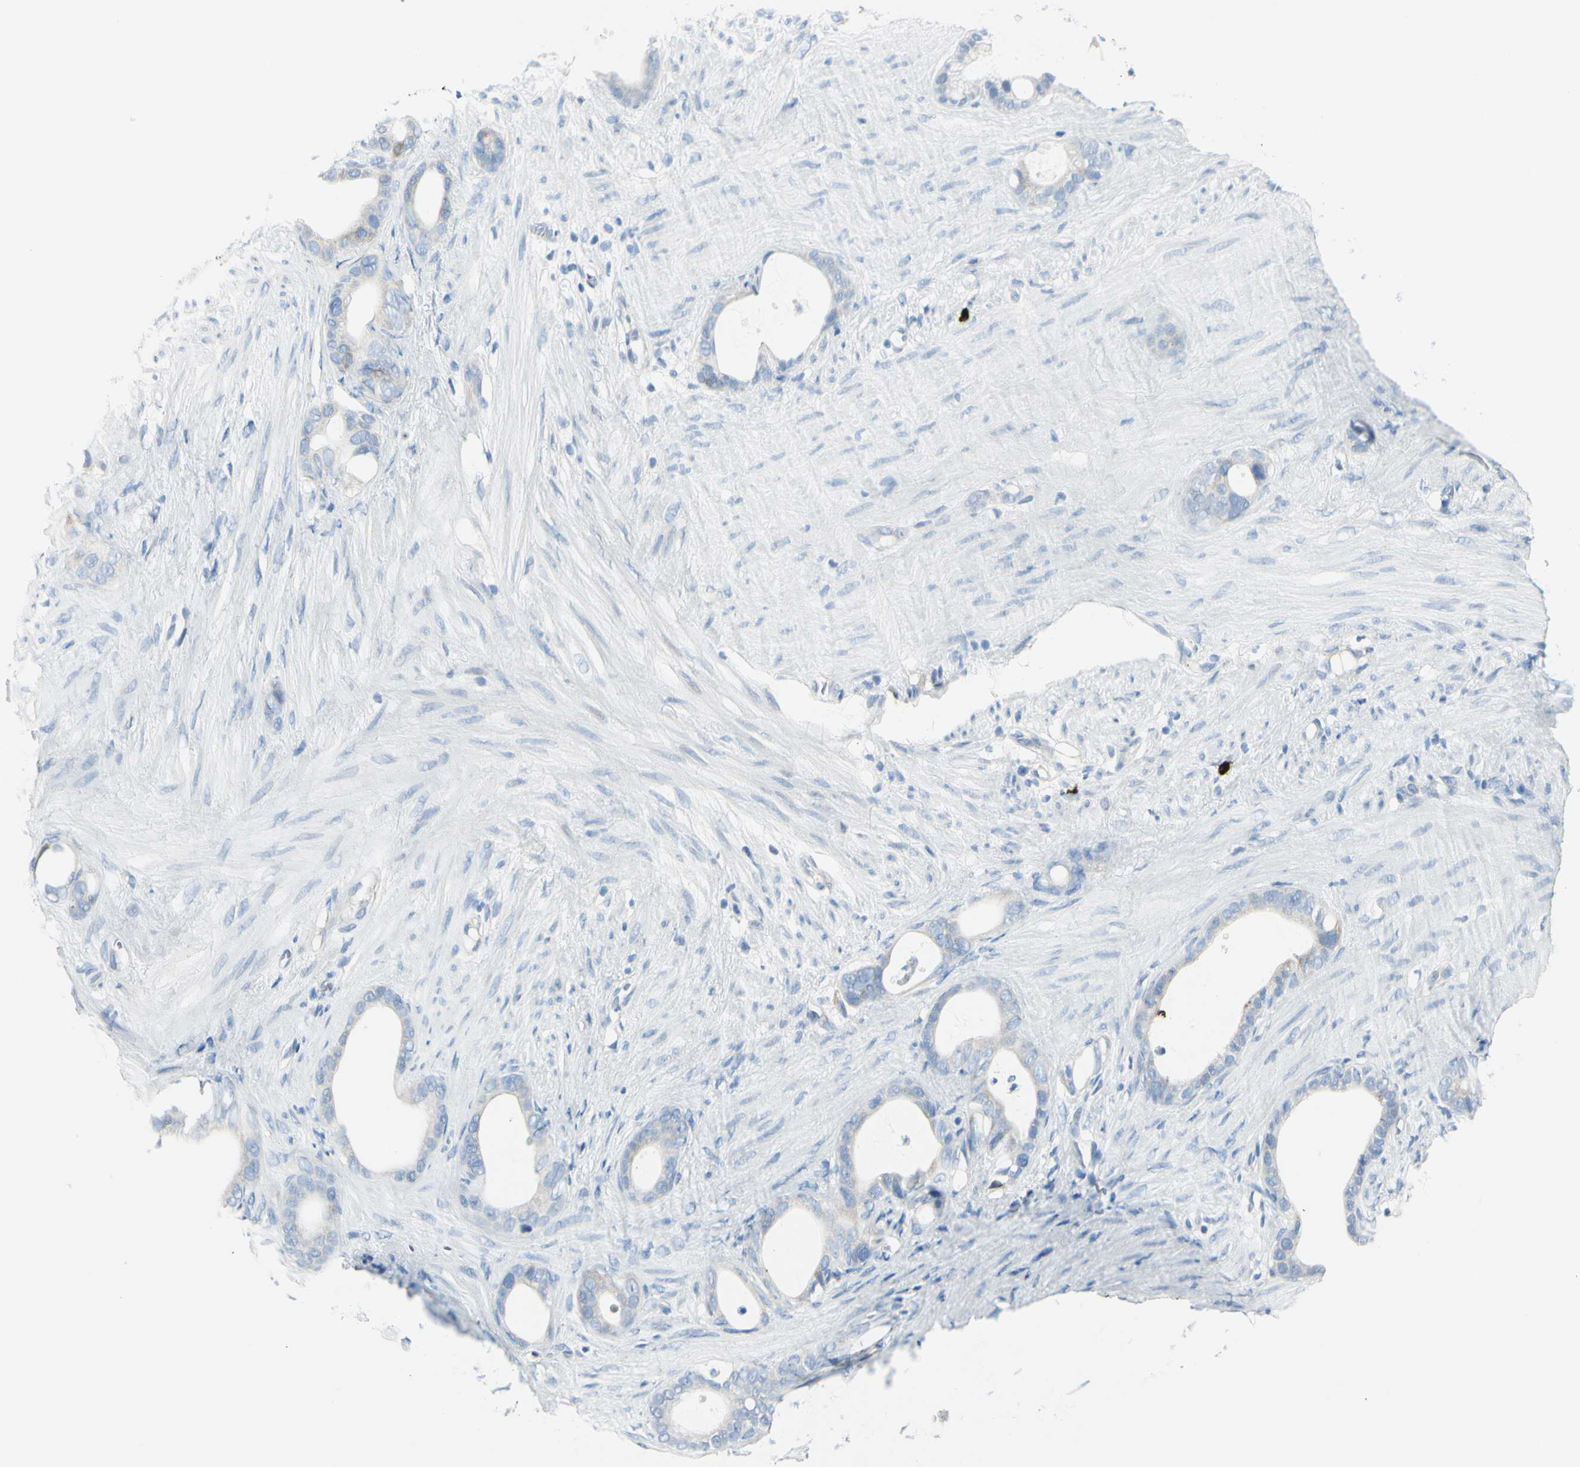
{"staining": {"intensity": "weak", "quantity": "<25%", "location": "cytoplasmic/membranous"}, "tissue": "stomach cancer", "cell_type": "Tumor cells", "image_type": "cancer", "snomed": [{"axis": "morphology", "description": "Adenocarcinoma, NOS"}, {"axis": "topography", "description": "Stomach"}], "caption": "DAB immunohistochemical staining of human adenocarcinoma (stomach) shows no significant expression in tumor cells.", "gene": "DLG4", "patient": {"sex": "female", "age": 75}}